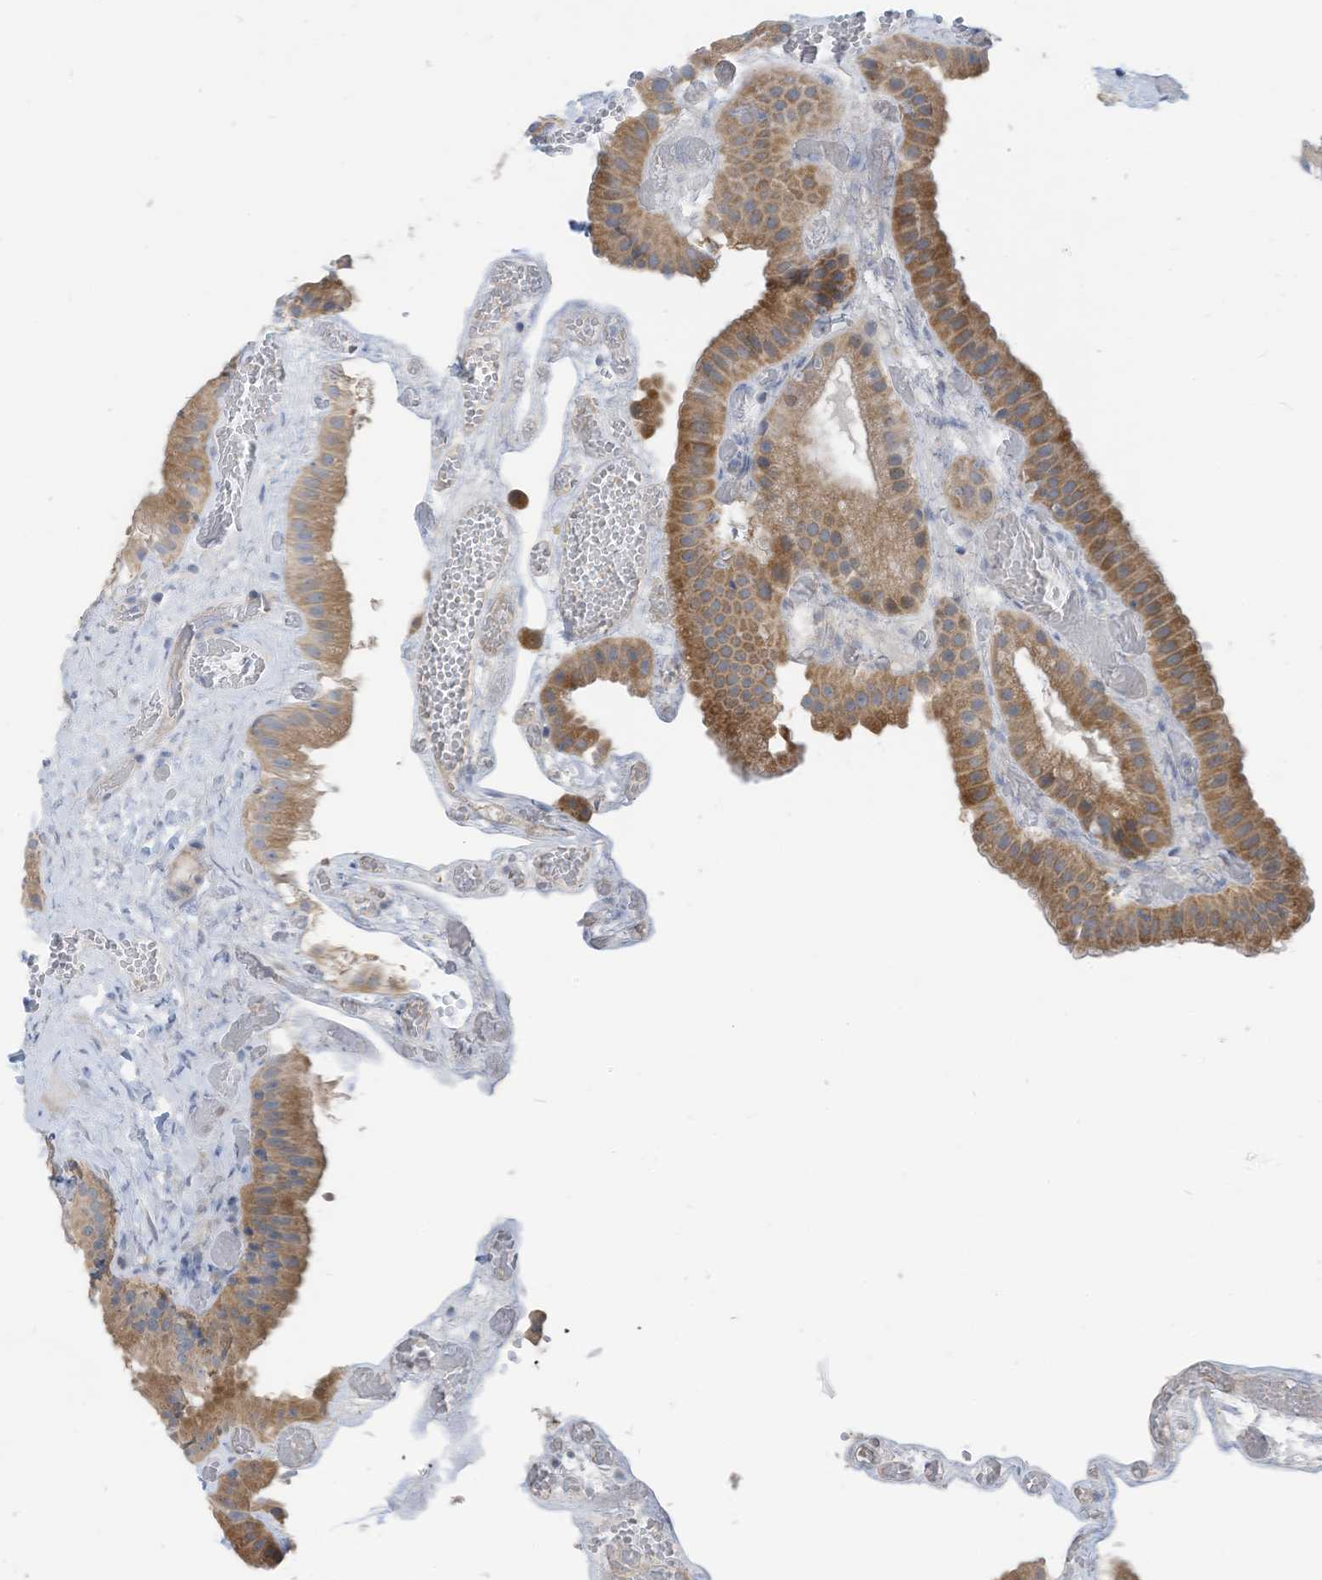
{"staining": {"intensity": "moderate", "quantity": "25%-75%", "location": "cytoplasmic/membranous"}, "tissue": "gallbladder", "cell_type": "Glandular cells", "image_type": "normal", "snomed": [{"axis": "morphology", "description": "Normal tissue, NOS"}, {"axis": "topography", "description": "Gallbladder"}], "caption": "Immunohistochemistry micrograph of unremarkable gallbladder: gallbladder stained using immunohistochemistry exhibits medium levels of moderate protein expression localized specifically in the cytoplasmic/membranous of glandular cells, appearing as a cytoplasmic/membranous brown color.", "gene": "LDAH", "patient": {"sex": "female", "age": 64}}